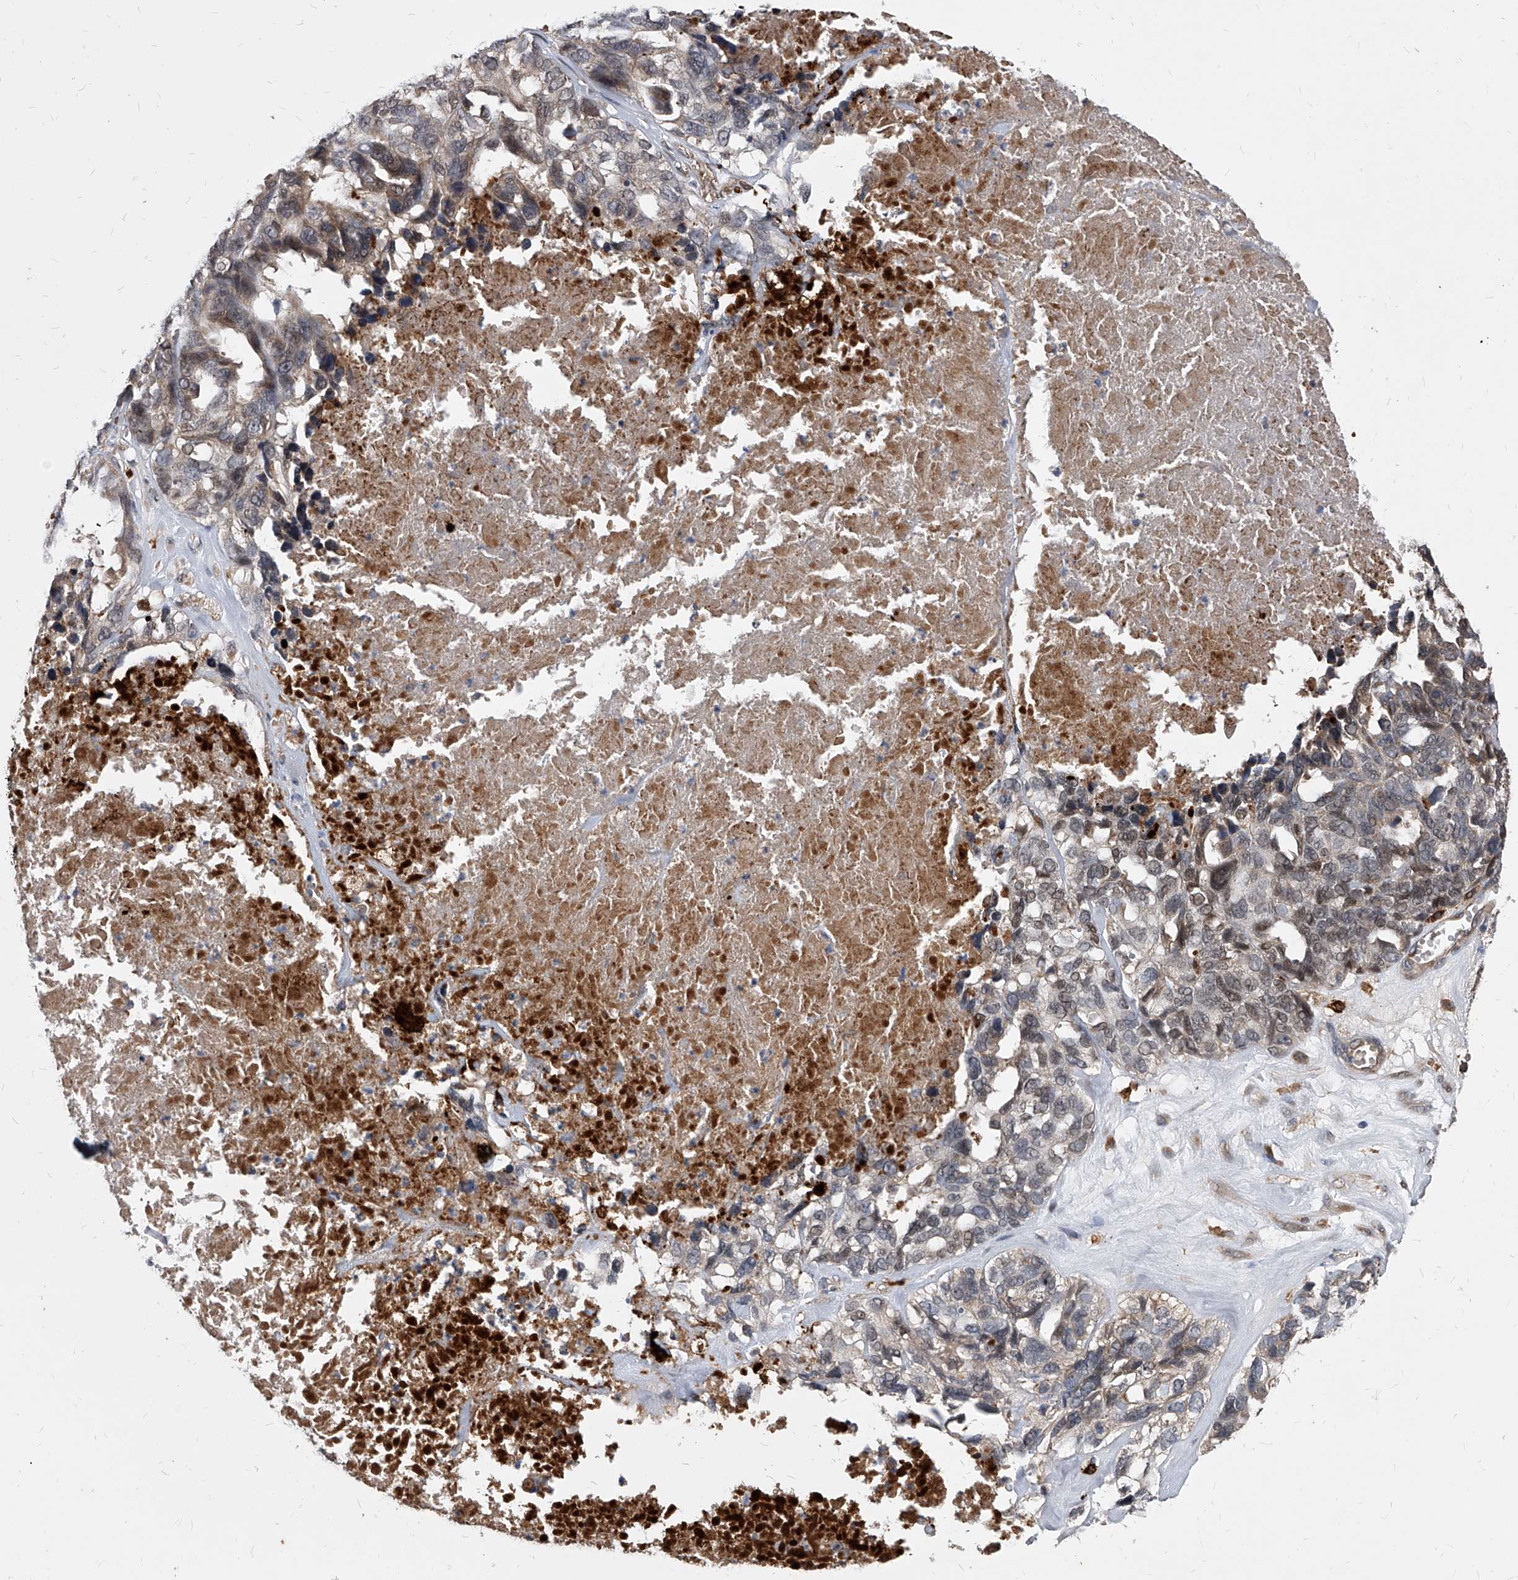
{"staining": {"intensity": "weak", "quantity": "25%-75%", "location": "cytoplasmic/membranous"}, "tissue": "ovarian cancer", "cell_type": "Tumor cells", "image_type": "cancer", "snomed": [{"axis": "morphology", "description": "Cystadenocarcinoma, serous, NOS"}, {"axis": "topography", "description": "Ovary"}], "caption": "Ovarian cancer stained with a protein marker shows weak staining in tumor cells.", "gene": "SOBP", "patient": {"sex": "female", "age": 79}}